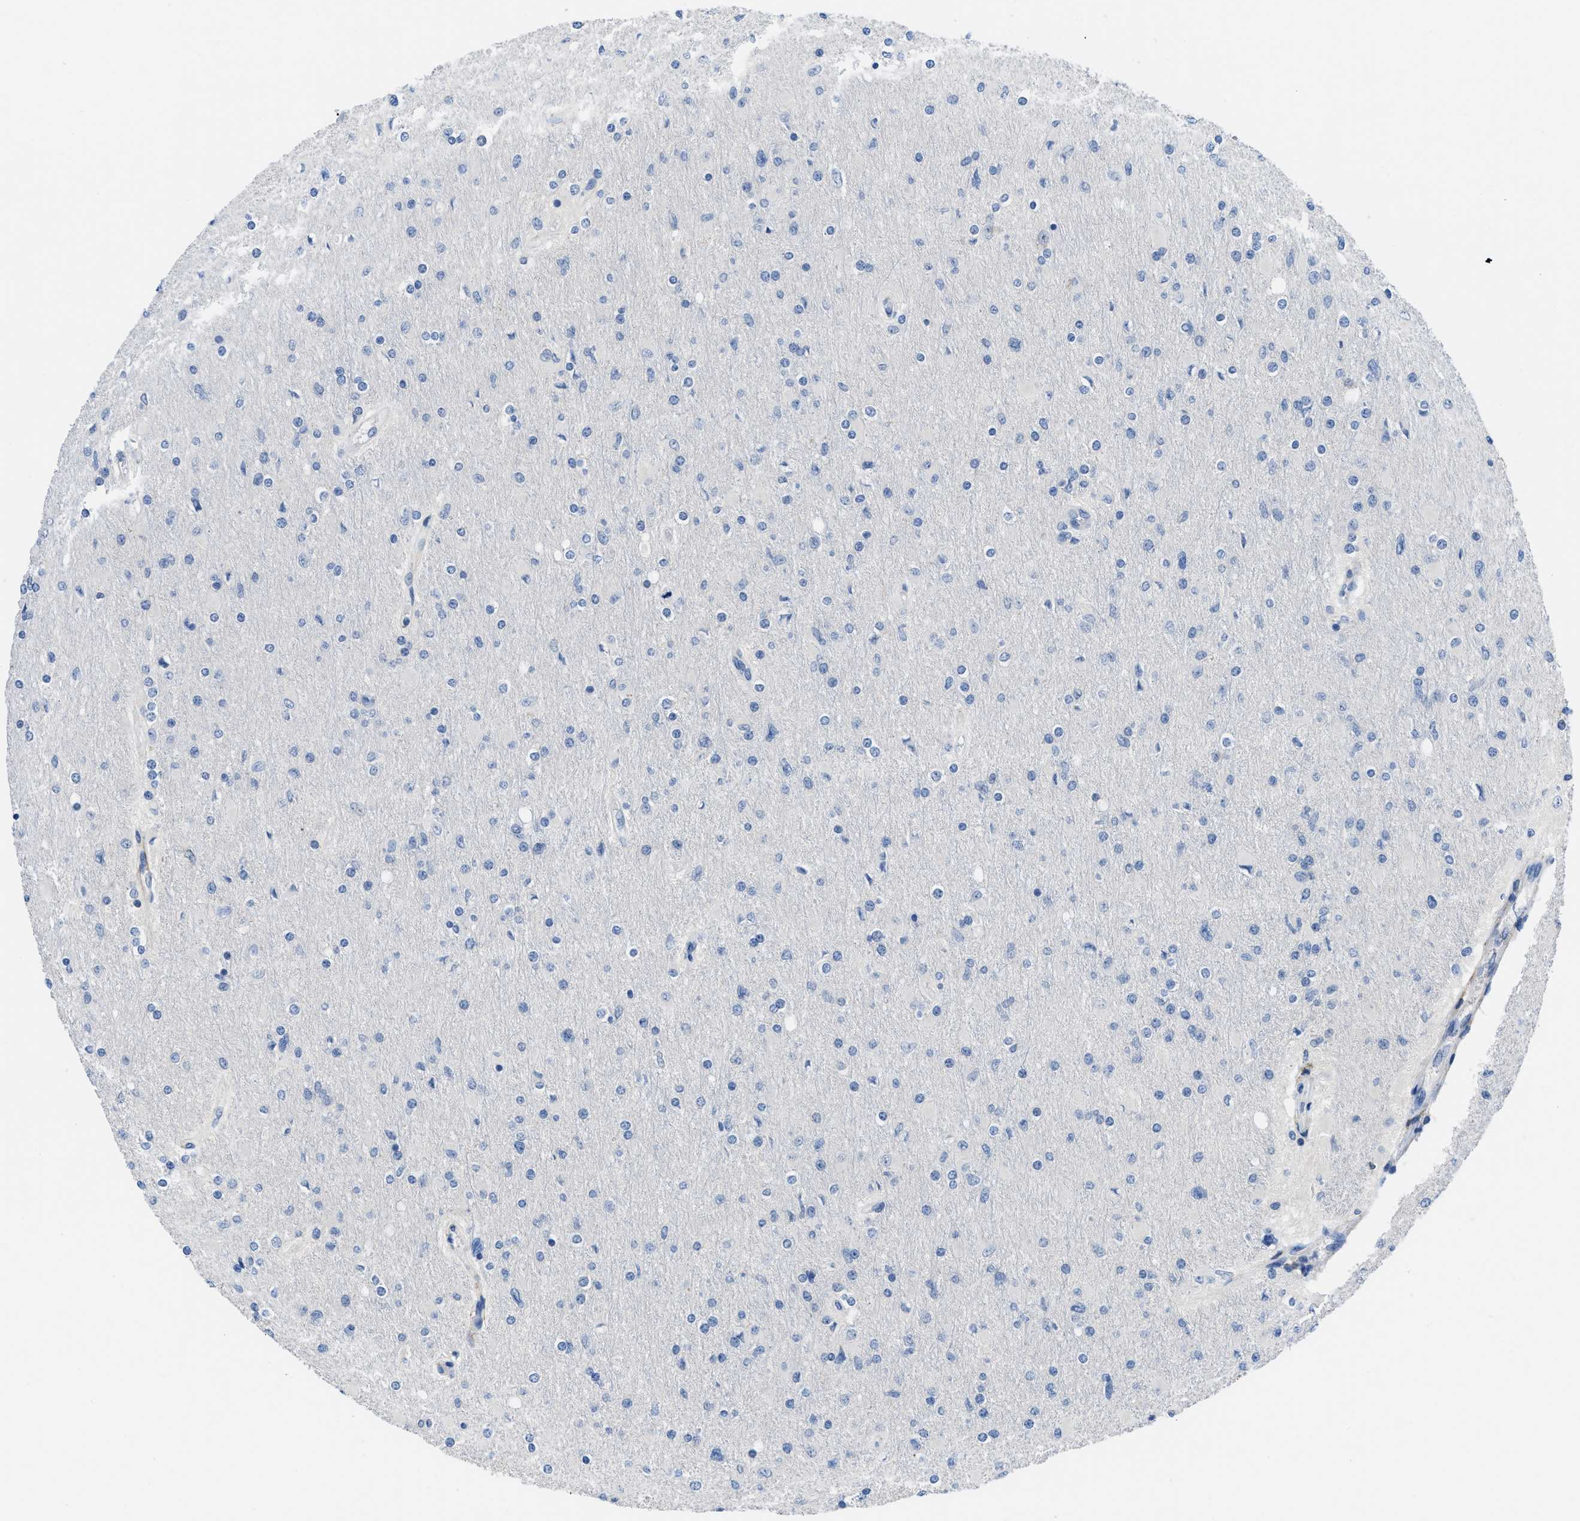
{"staining": {"intensity": "negative", "quantity": "none", "location": "none"}, "tissue": "glioma", "cell_type": "Tumor cells", "image_type": "cancer", "snomed": [{"axis": "morphology", "description": "Glioma, malignant, High grade"}, {"axis": "topography", "description": "Cerebral cortex"}], "caption": "Tumor cells are negative for brown protein staining in malignant glioma (high-grade).", "gene": "OR9K2", "patient": {"sex": "female", "age": 36}}